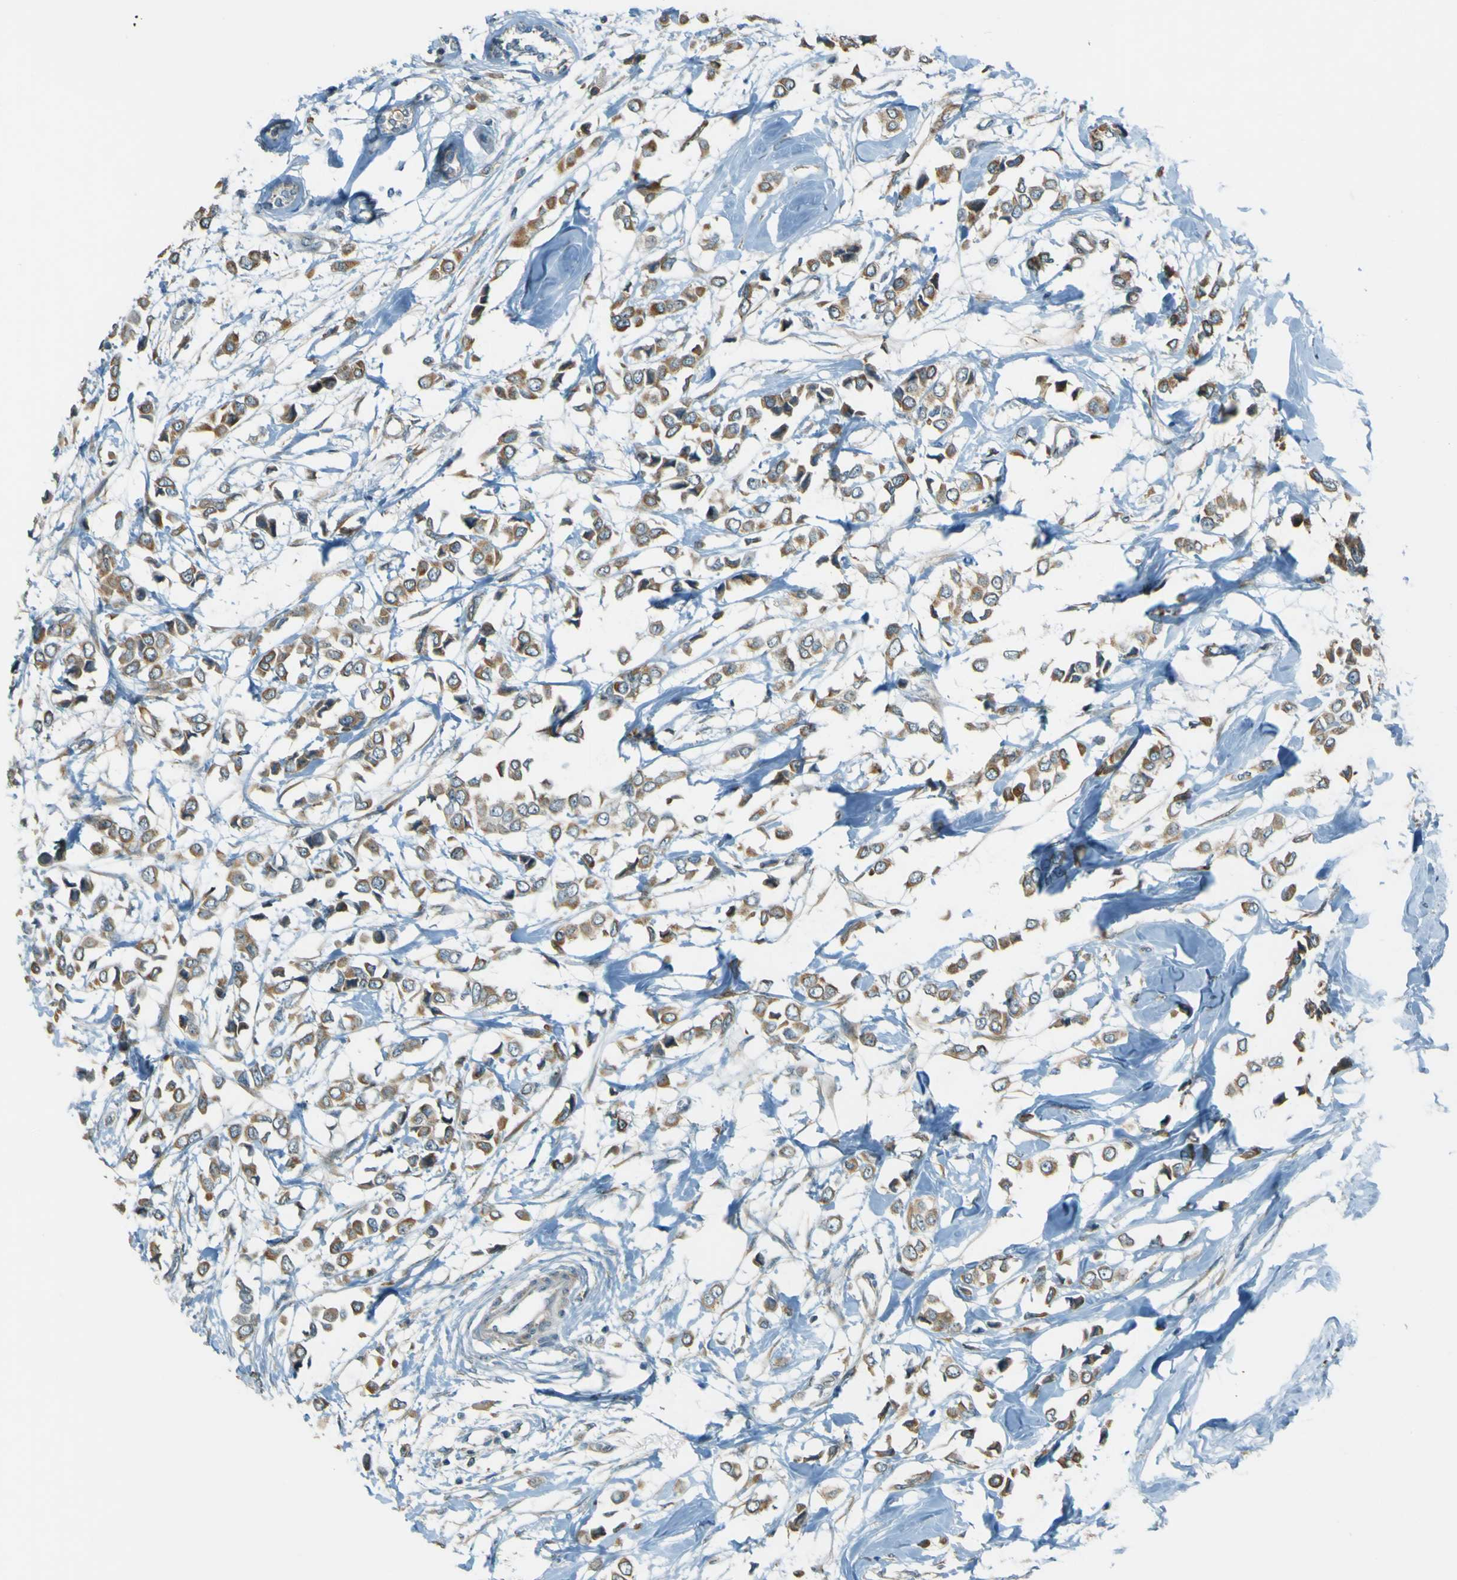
{"staining": {"intensity": "moderate", "quantity": ">75%", "location": "cytoplasmic/membranous"}, "tissue": "breast cancer", "cell_type": "Tumor cells", "image_type": "cancer", "snomed": [{"axis": "morphology", "description": "Lobular carcinoma"}, {"axis": "topography", "description": "Breast"}], "caption": "Breast lobular carcinoma was stained to show a protein in brown. There is medium levels of moderate cytoplasmic/membranous expression in approximately >75% of tumor cells.", "gene": "LPCAT1", "patient": {"sex": "female", "age": 51}}